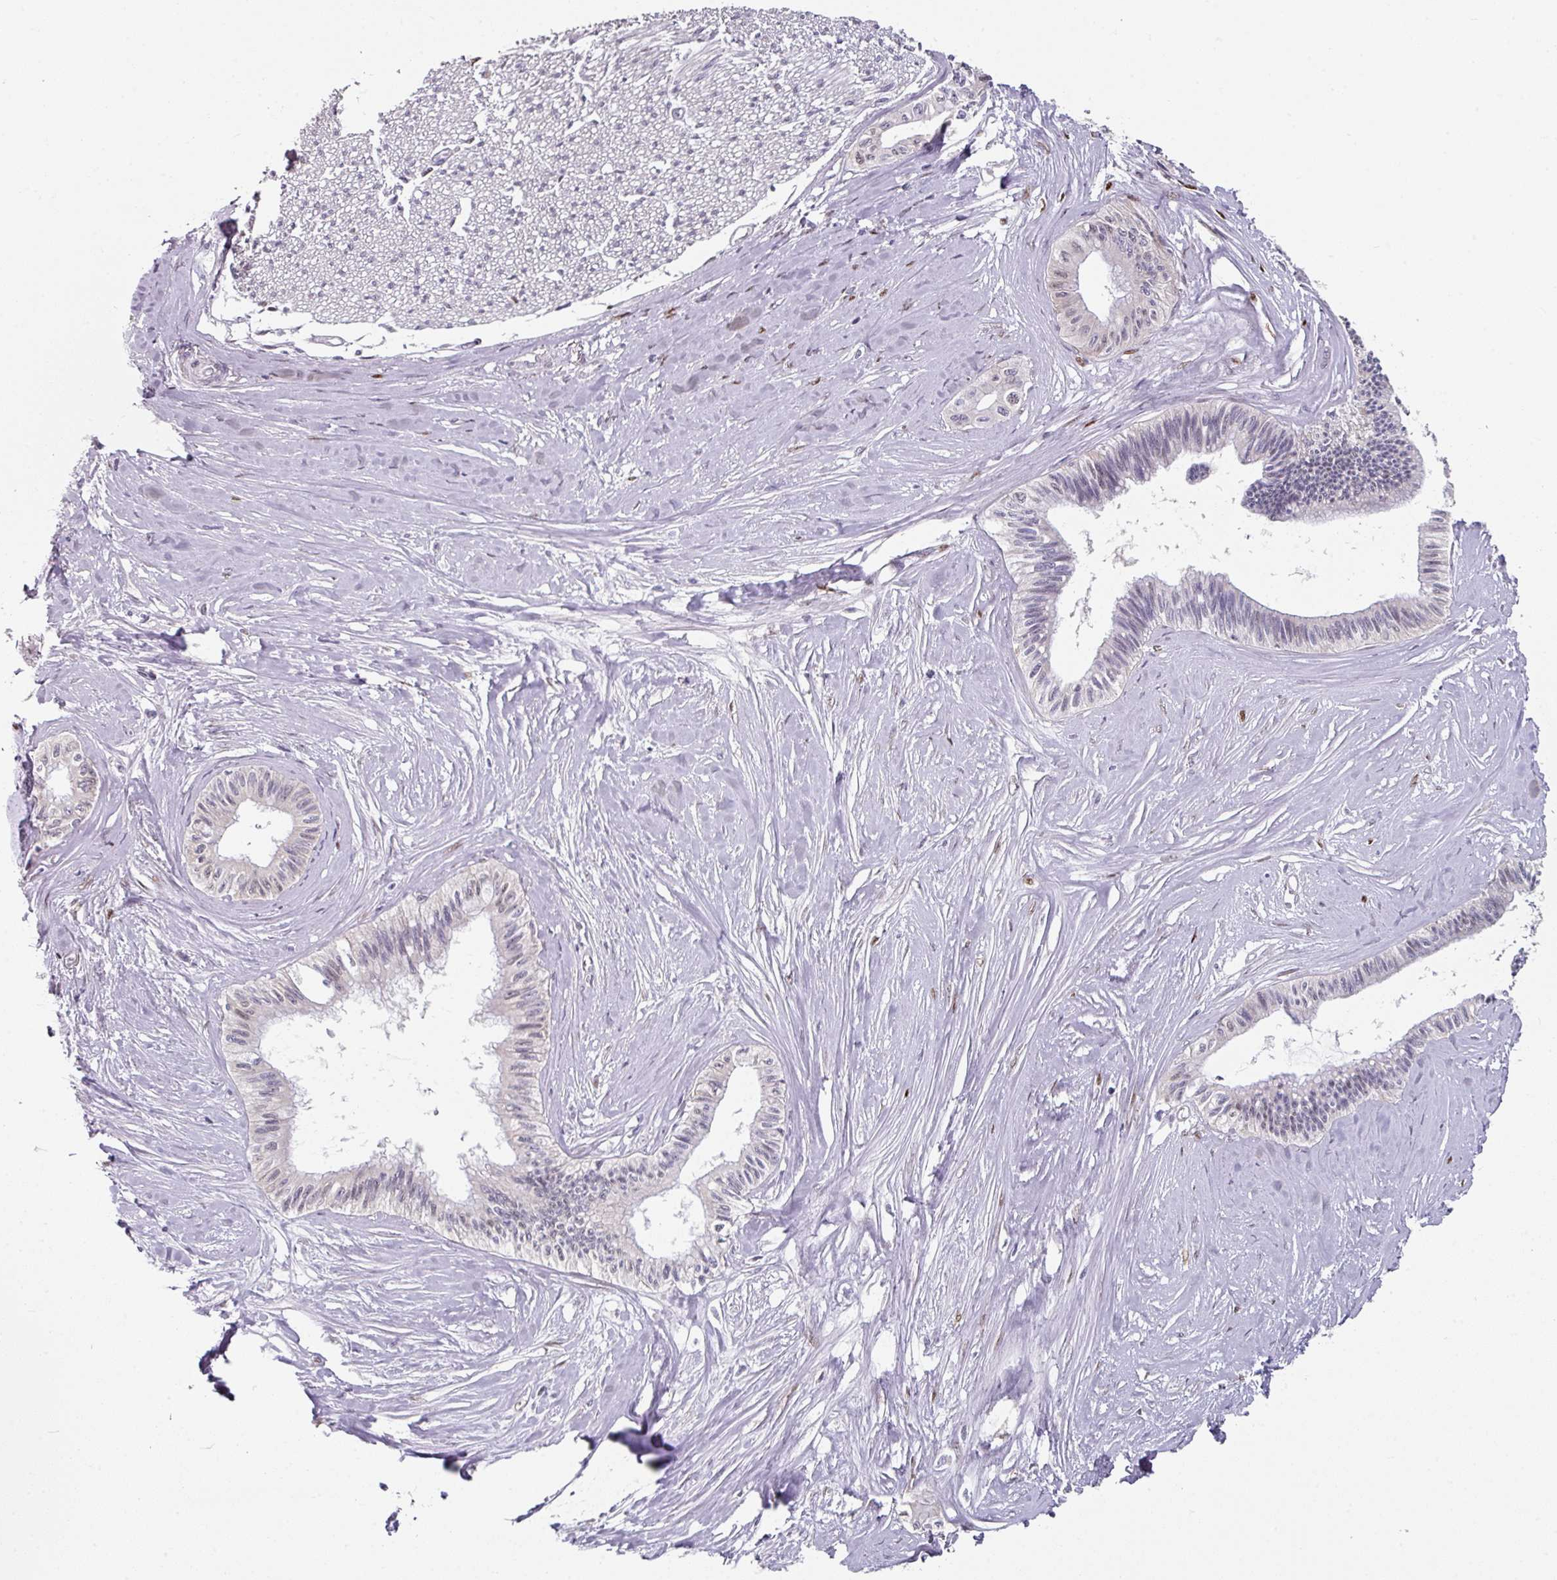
{"staining": {"intensity": "weak", "quantity": "<25%", "location": "nuclear"}, "tissue": "pancreatic cancer", "cell_type": "Tumor cells", "image_type": "cancer", "snomed": [{"axis": "morphology", "description": "Adenocarcinoma, NOS"}, {"axis": "topography", "description": "Pancreas"}], "caption": "Image shows no protein staining in tumor cells of adenocarcinoma (pancreatic) tissue.", "gene": "ELK1", "patient": {"sex": "male", "age": 71}}